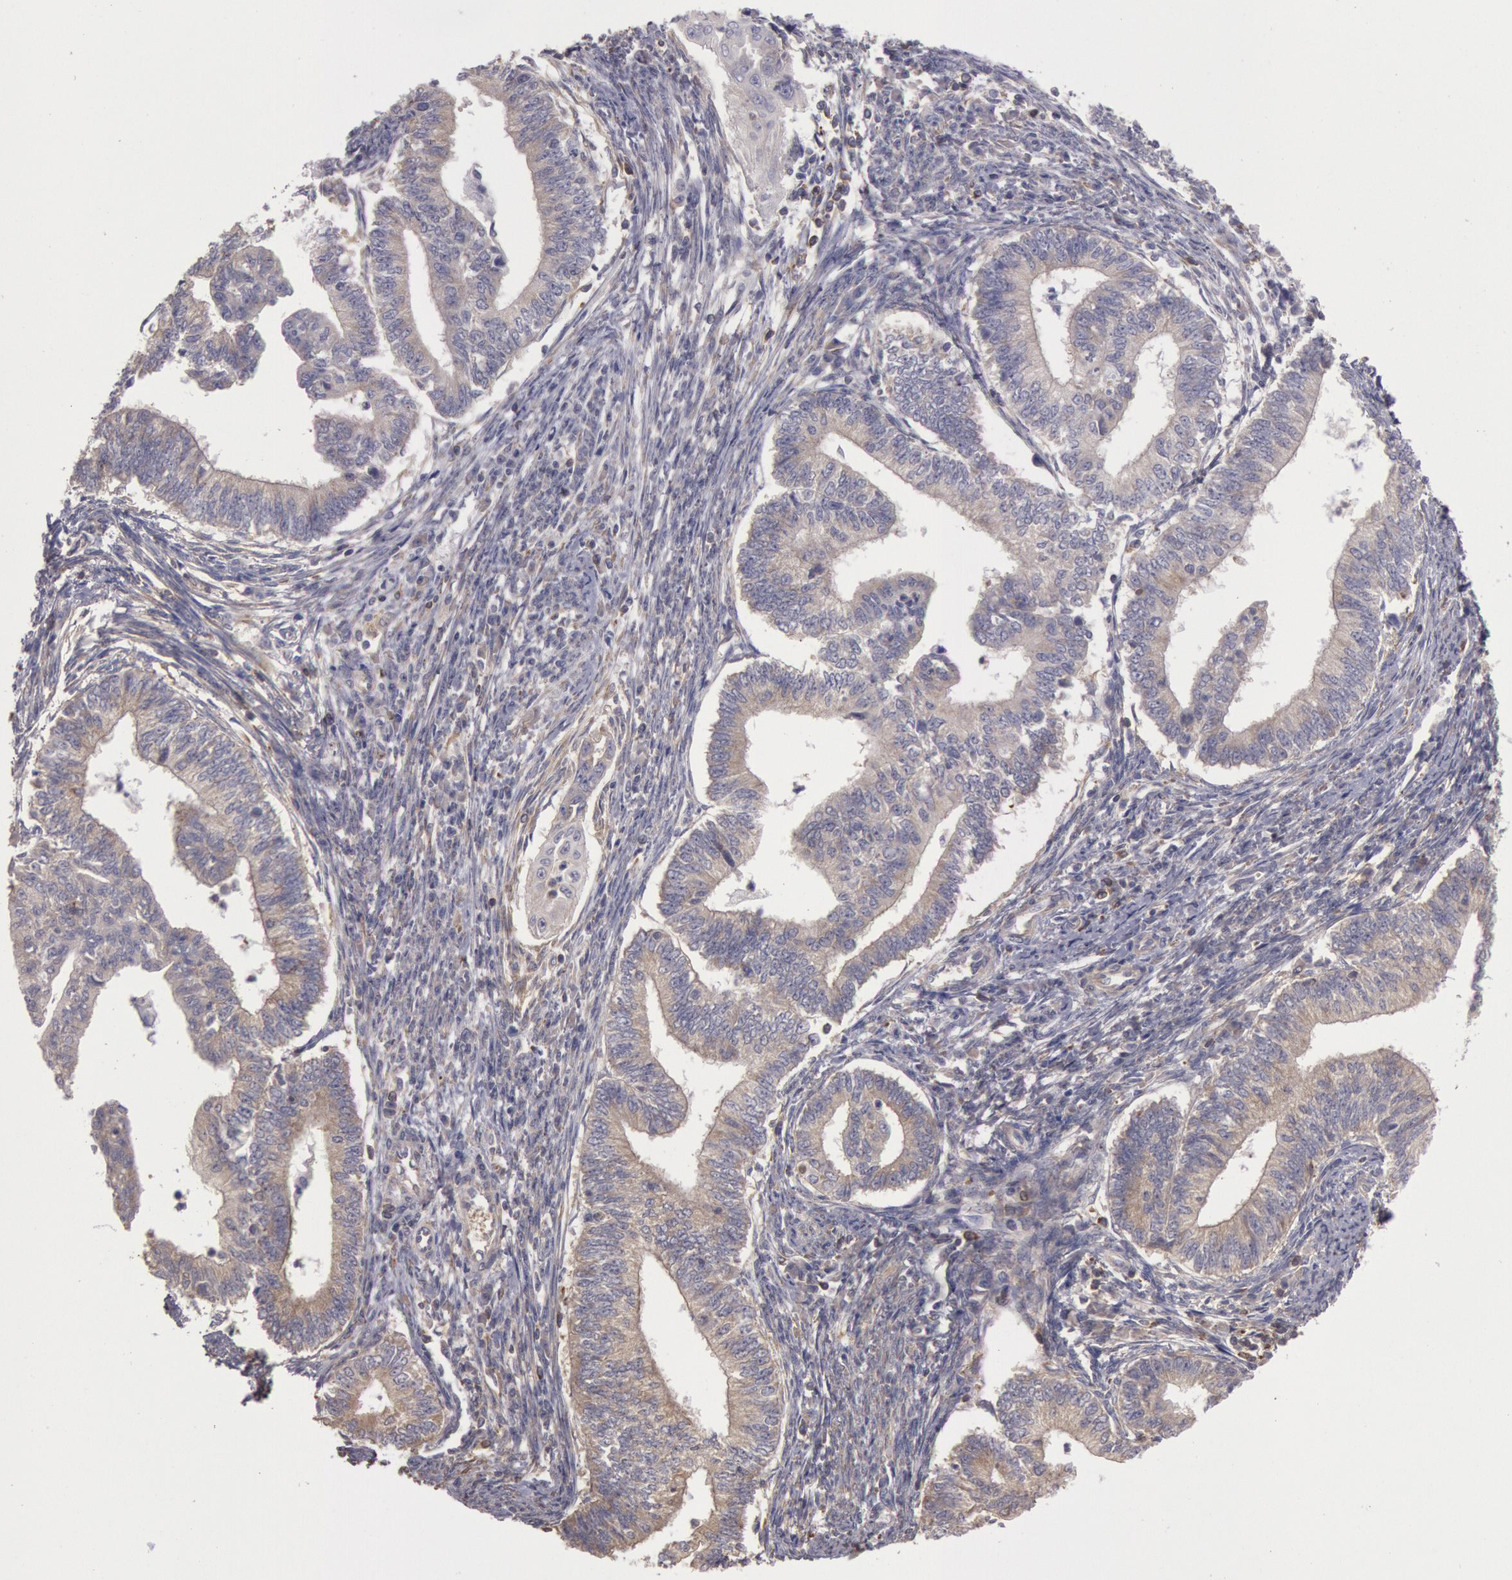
{"staining": {"intensity": "weak", "quantity": ">75%", "location": "cytoplasmic/membranous"}, "tissue": "endometrial cancer", "cell_type": "Tumor cells", "image_type": "cancer", "snomed": [{"axis": "morphology", "description": "Adenocarcinoma, NOS"}, {"axis": "topography", "description": "Endometrium"}], "caption": "Immunohistochemistry histopathology image of endometrial adenocarcinoma stained for a protein (brown), which reveals low levels of weak cytoplasmic/membranous positivity in about >75% of tumor cells.", "gene": "NMT2", "patient": {"sex": "female", "age": 66}}